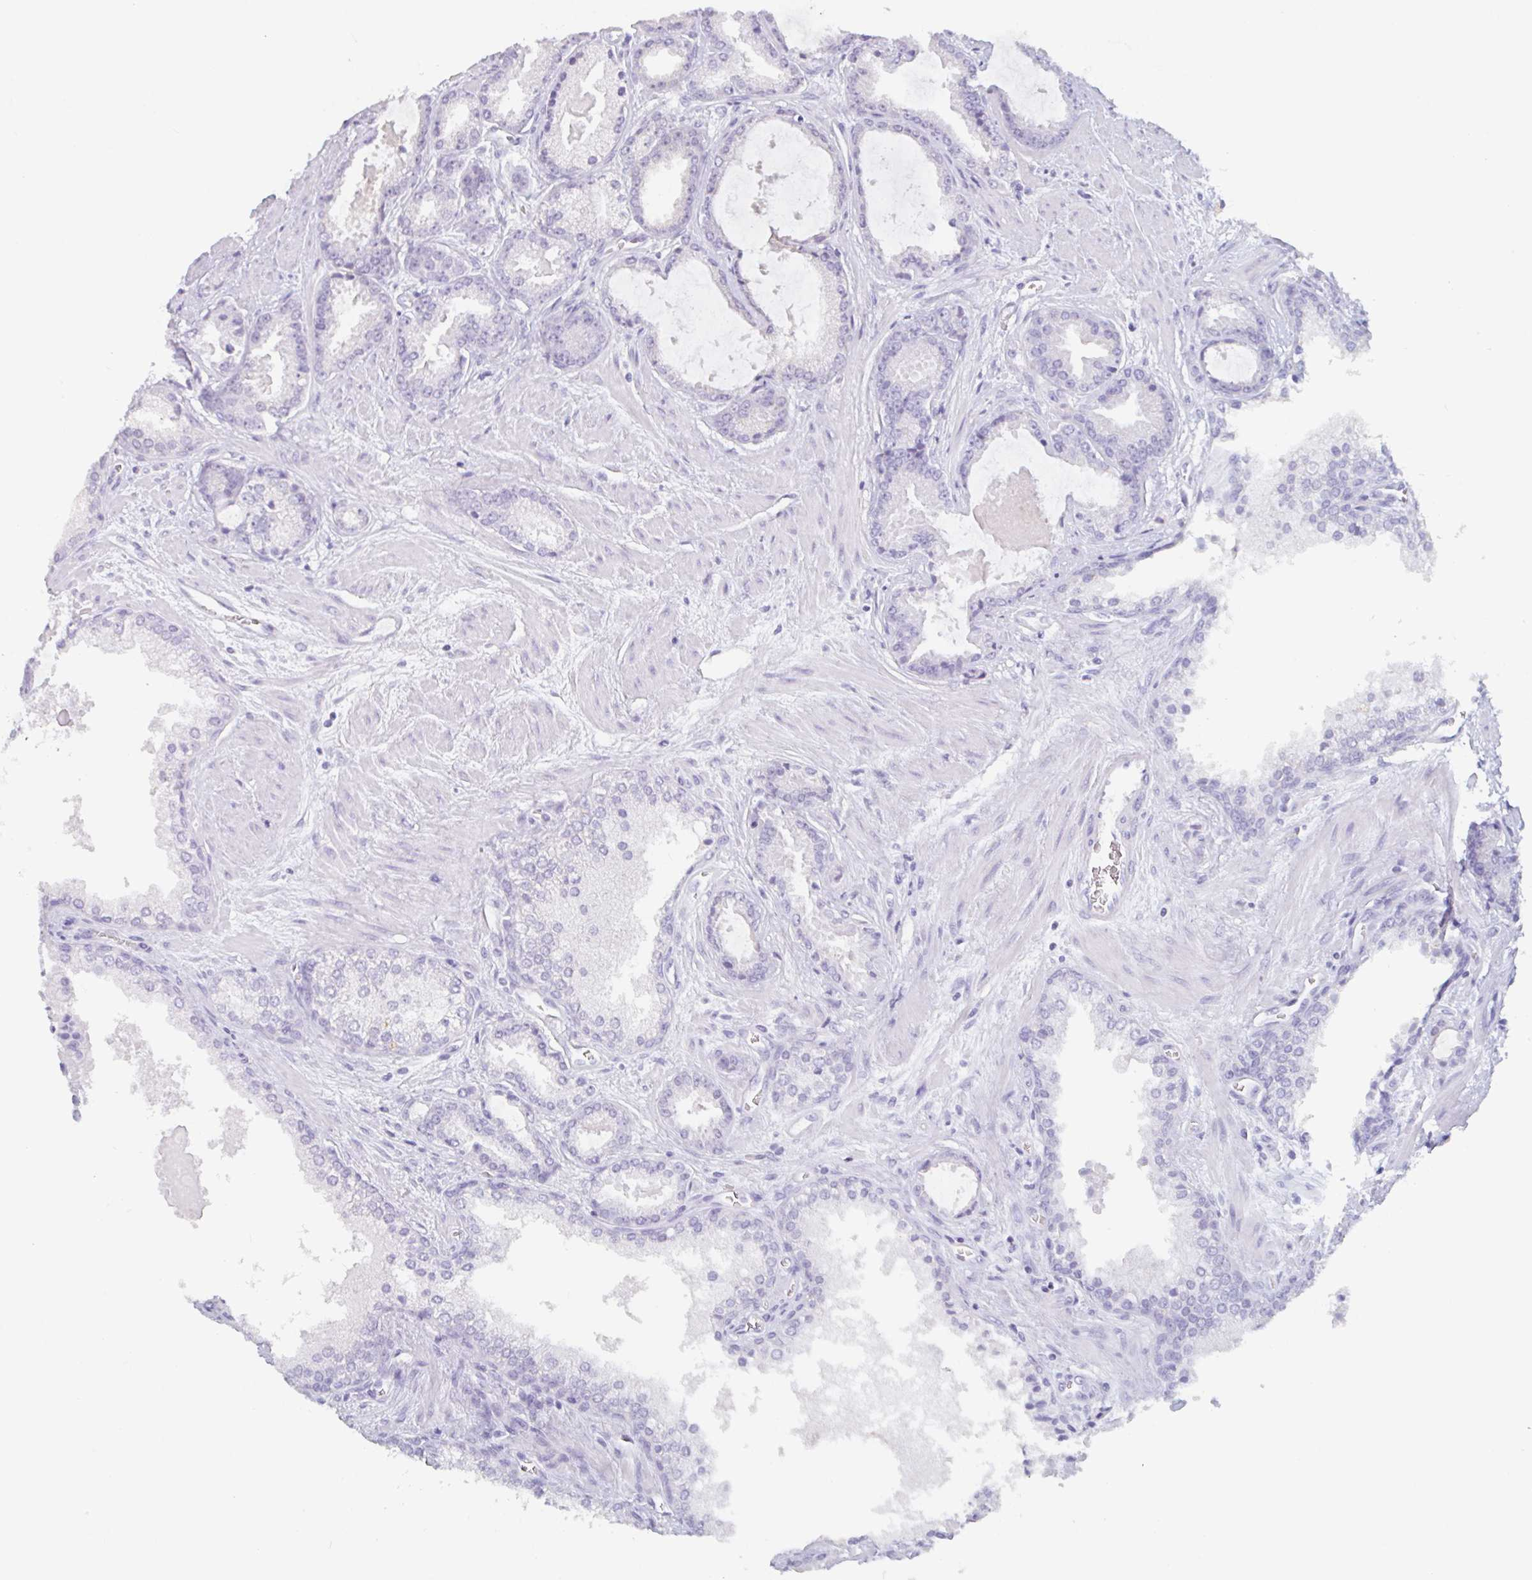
{"staining": {"intensity": "negative", "quantity": "none", "location": "none"}, "tissue": "prostate cancer", "cell_type": "Tumor cells", "image_type": "cancer", "snomed": [{"axis": "morphology", "description": "Adenocarcinoma, Low grade"}, {"axis": "topography", "description": "Prostate"}], "caption": "An immunohistochemistry image of prostate cancer is shown. There is no staining in tumor cells of prostate cancer. The staining was performed using DAB to visualize the protein expression in brown, while the nuclei were stained in blue with hematoxylin (Magnification: 20x).", "gene": "EMC4", "patient": {"sex": "male", "age": 62}}